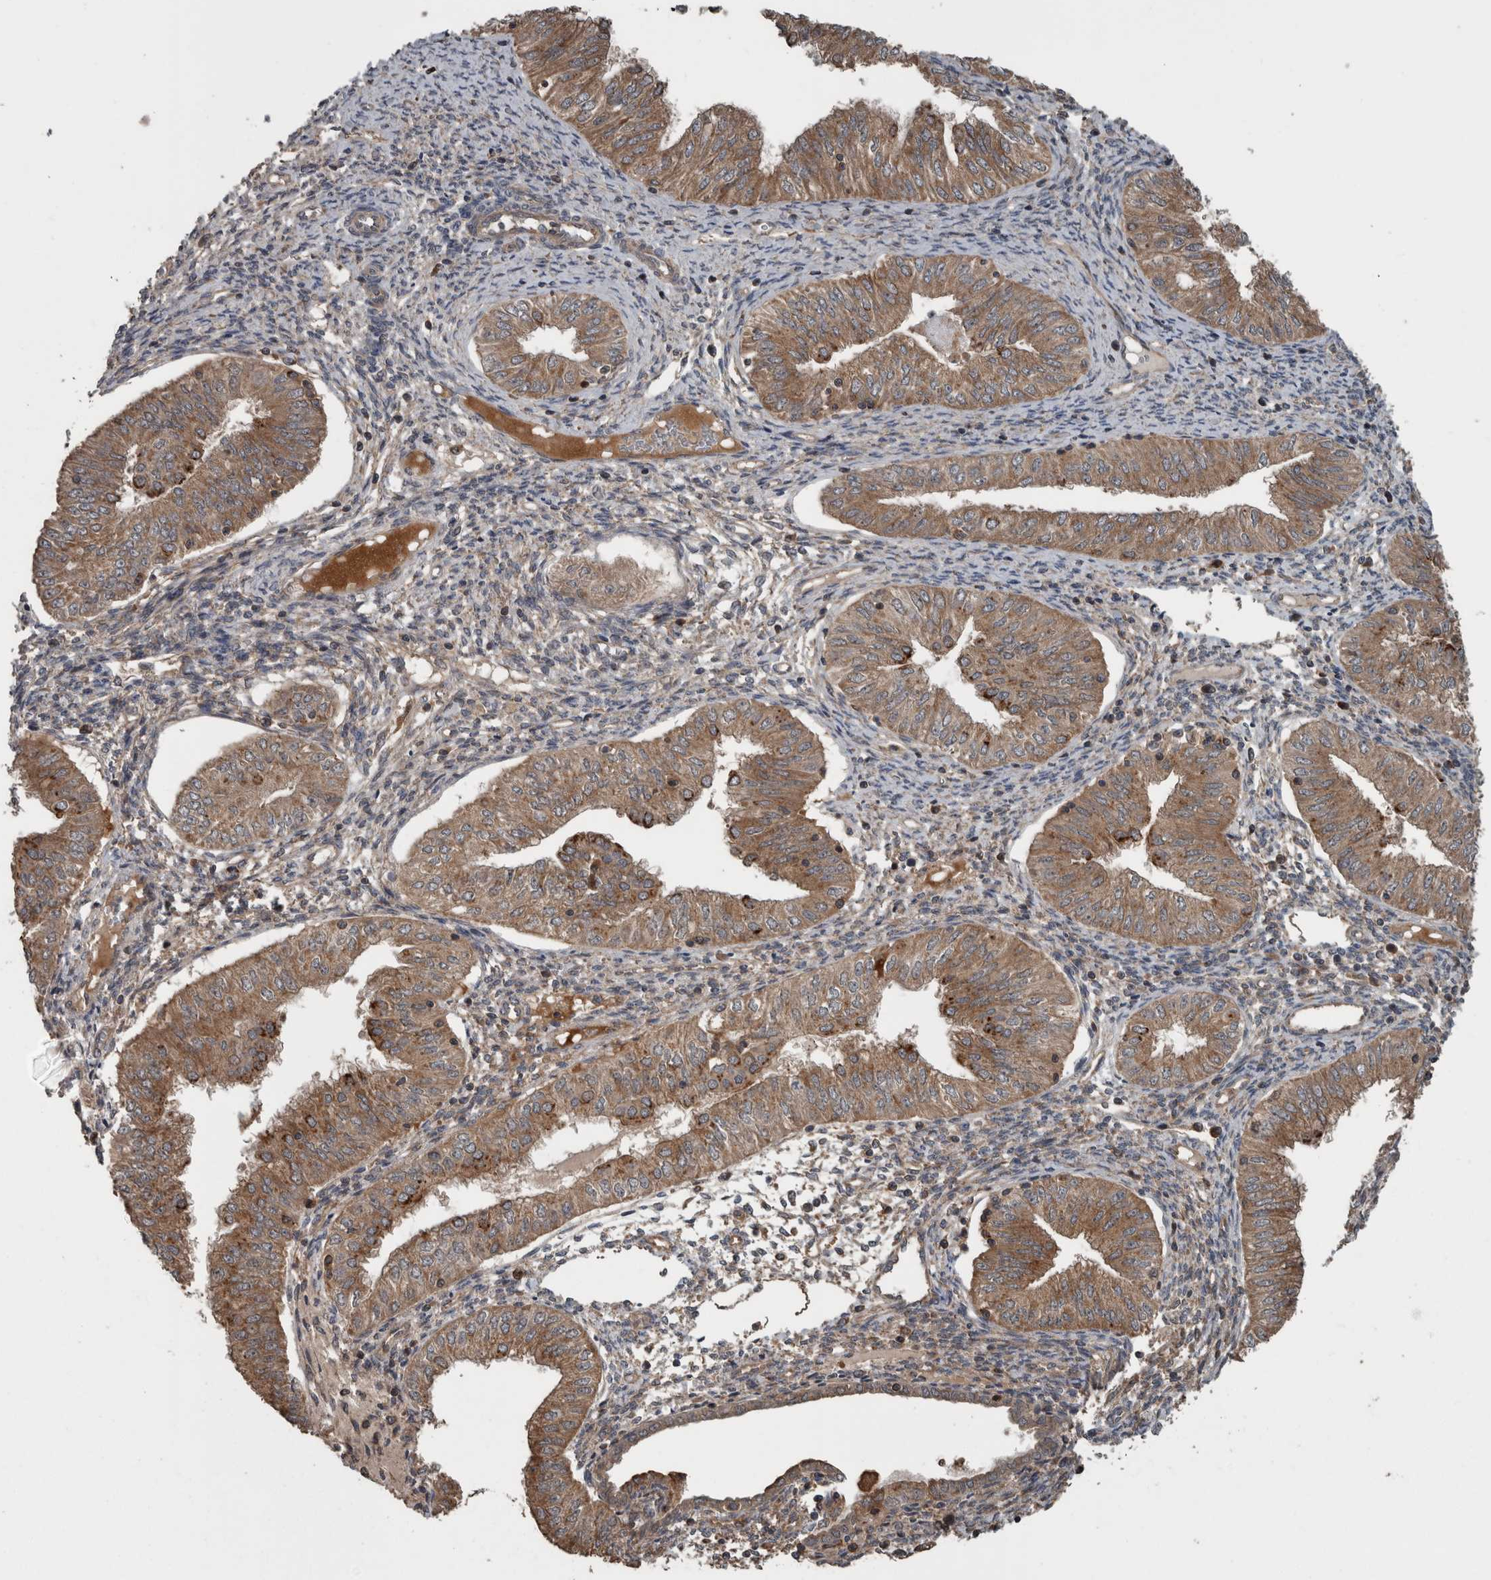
{"staining": {"intensity": "moderate", "quantity": ">75%", "location": "cytoplasmic/membranous"}, "tissue": "endometrial cancer", "cell_type": "Tumor cells", "image_type": "cancer", "snomed": [{"axis": "morphology", "description": "Normal tissue, NOS"}, {"axis": "morphology", "description": "Adenocarcinoma, NOS"}, {"axis": "topography", "description": "Endometrium"}], "caption": "Immunohistochemical staining of endometrial adenocarcinoma shows medium levels of moderate cytoplasmic/membranous positivity in about >75% of tumor cells. Nuclei are stained in blue.", "gene": "RIOK3", "patient": {"sex": "female", "age": 53}}